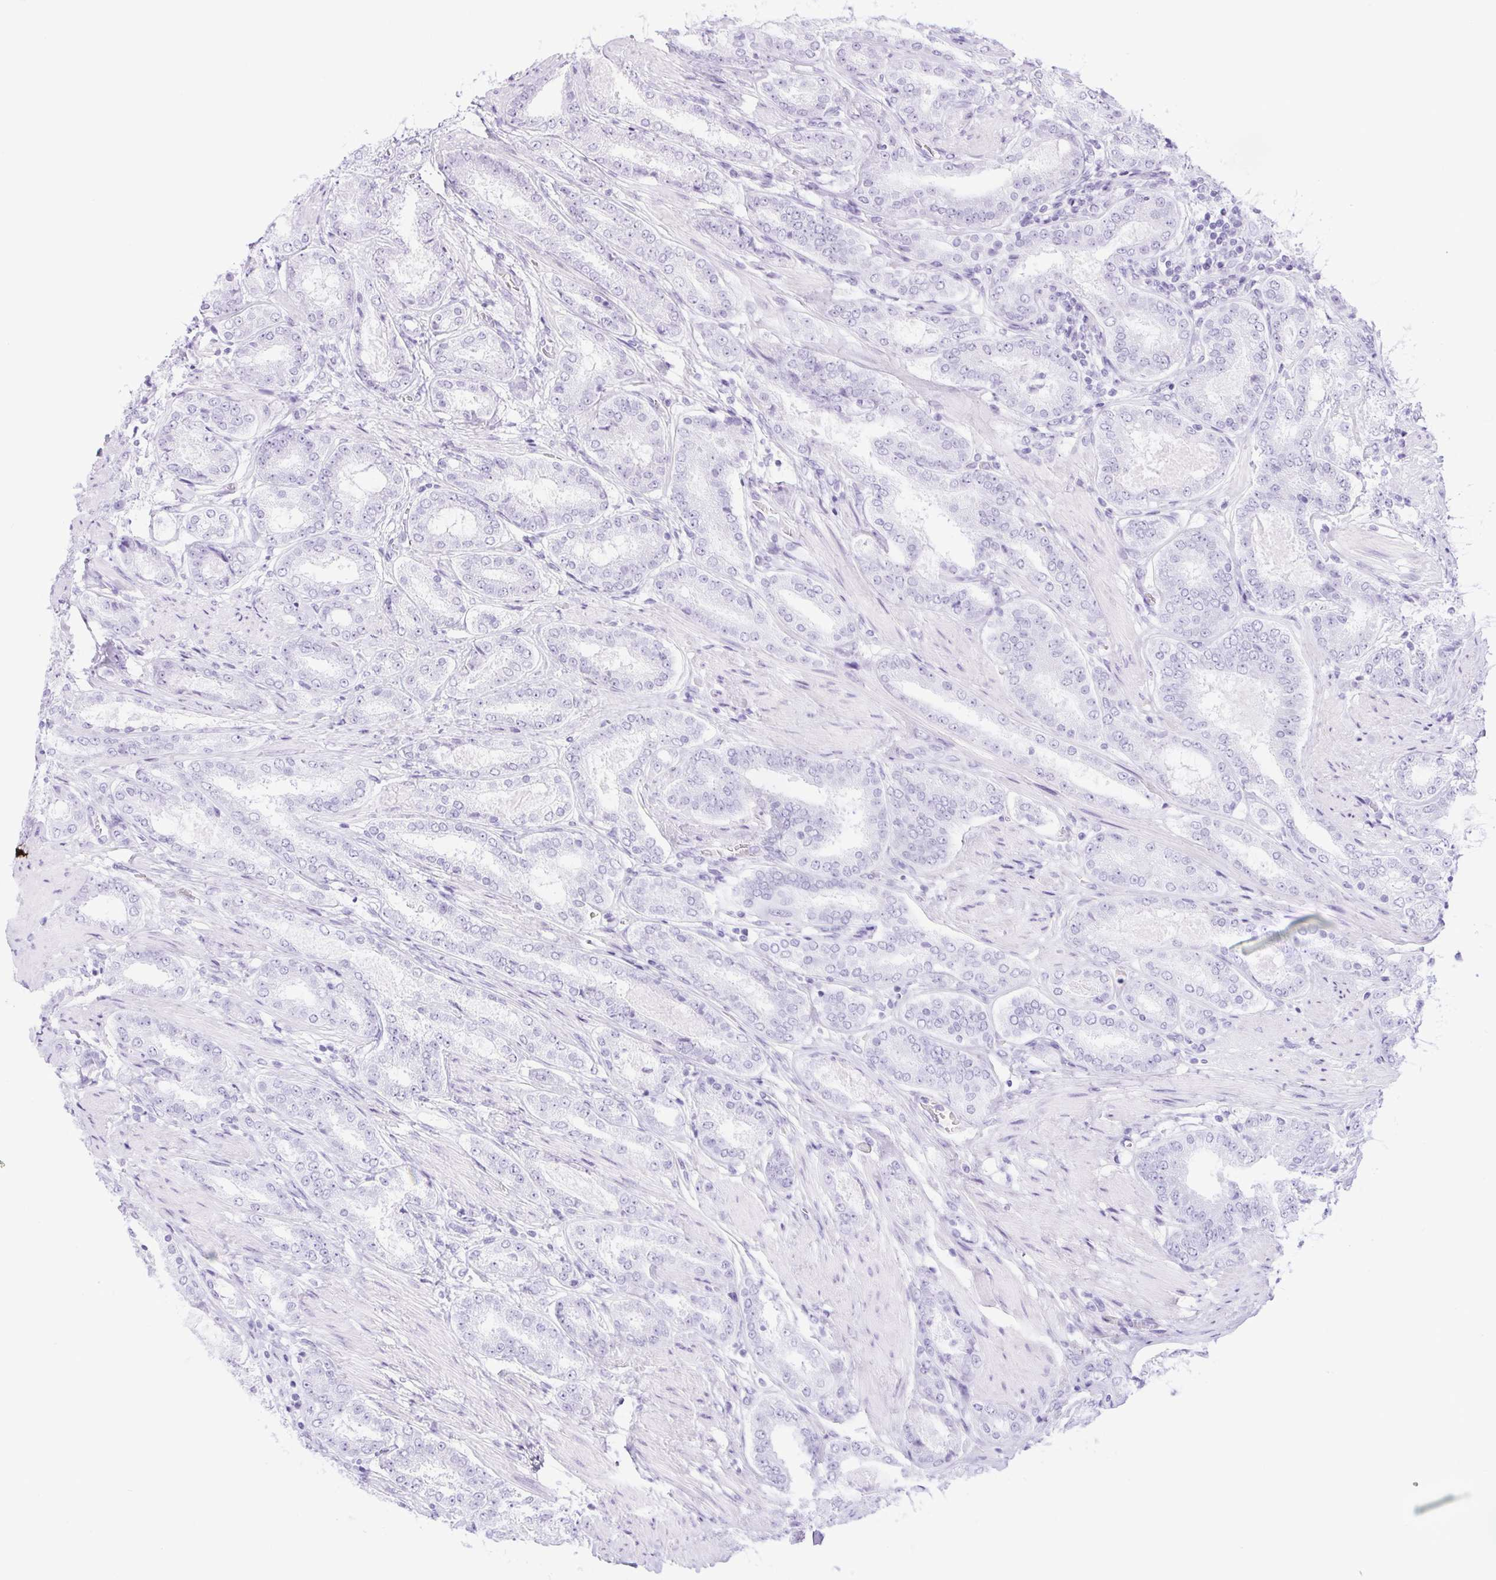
{"staining": {"intensity": "negative", "quantity": "none", "location": "none"}, "tissue": "prostate cancer", "cell_type": "Tumor cells", "image_type": "cancer", "snomed": [{"axis": "morphology", "description": "Adenocarcinoma, High grade"}, {"axis": "topography", "description": "Prostate"}], "caption": "The micrograph reveals no staining of tumor cells in prostate cancer.", "gene": "DDX17", "patient": {"sex": "male", "age": 63}}